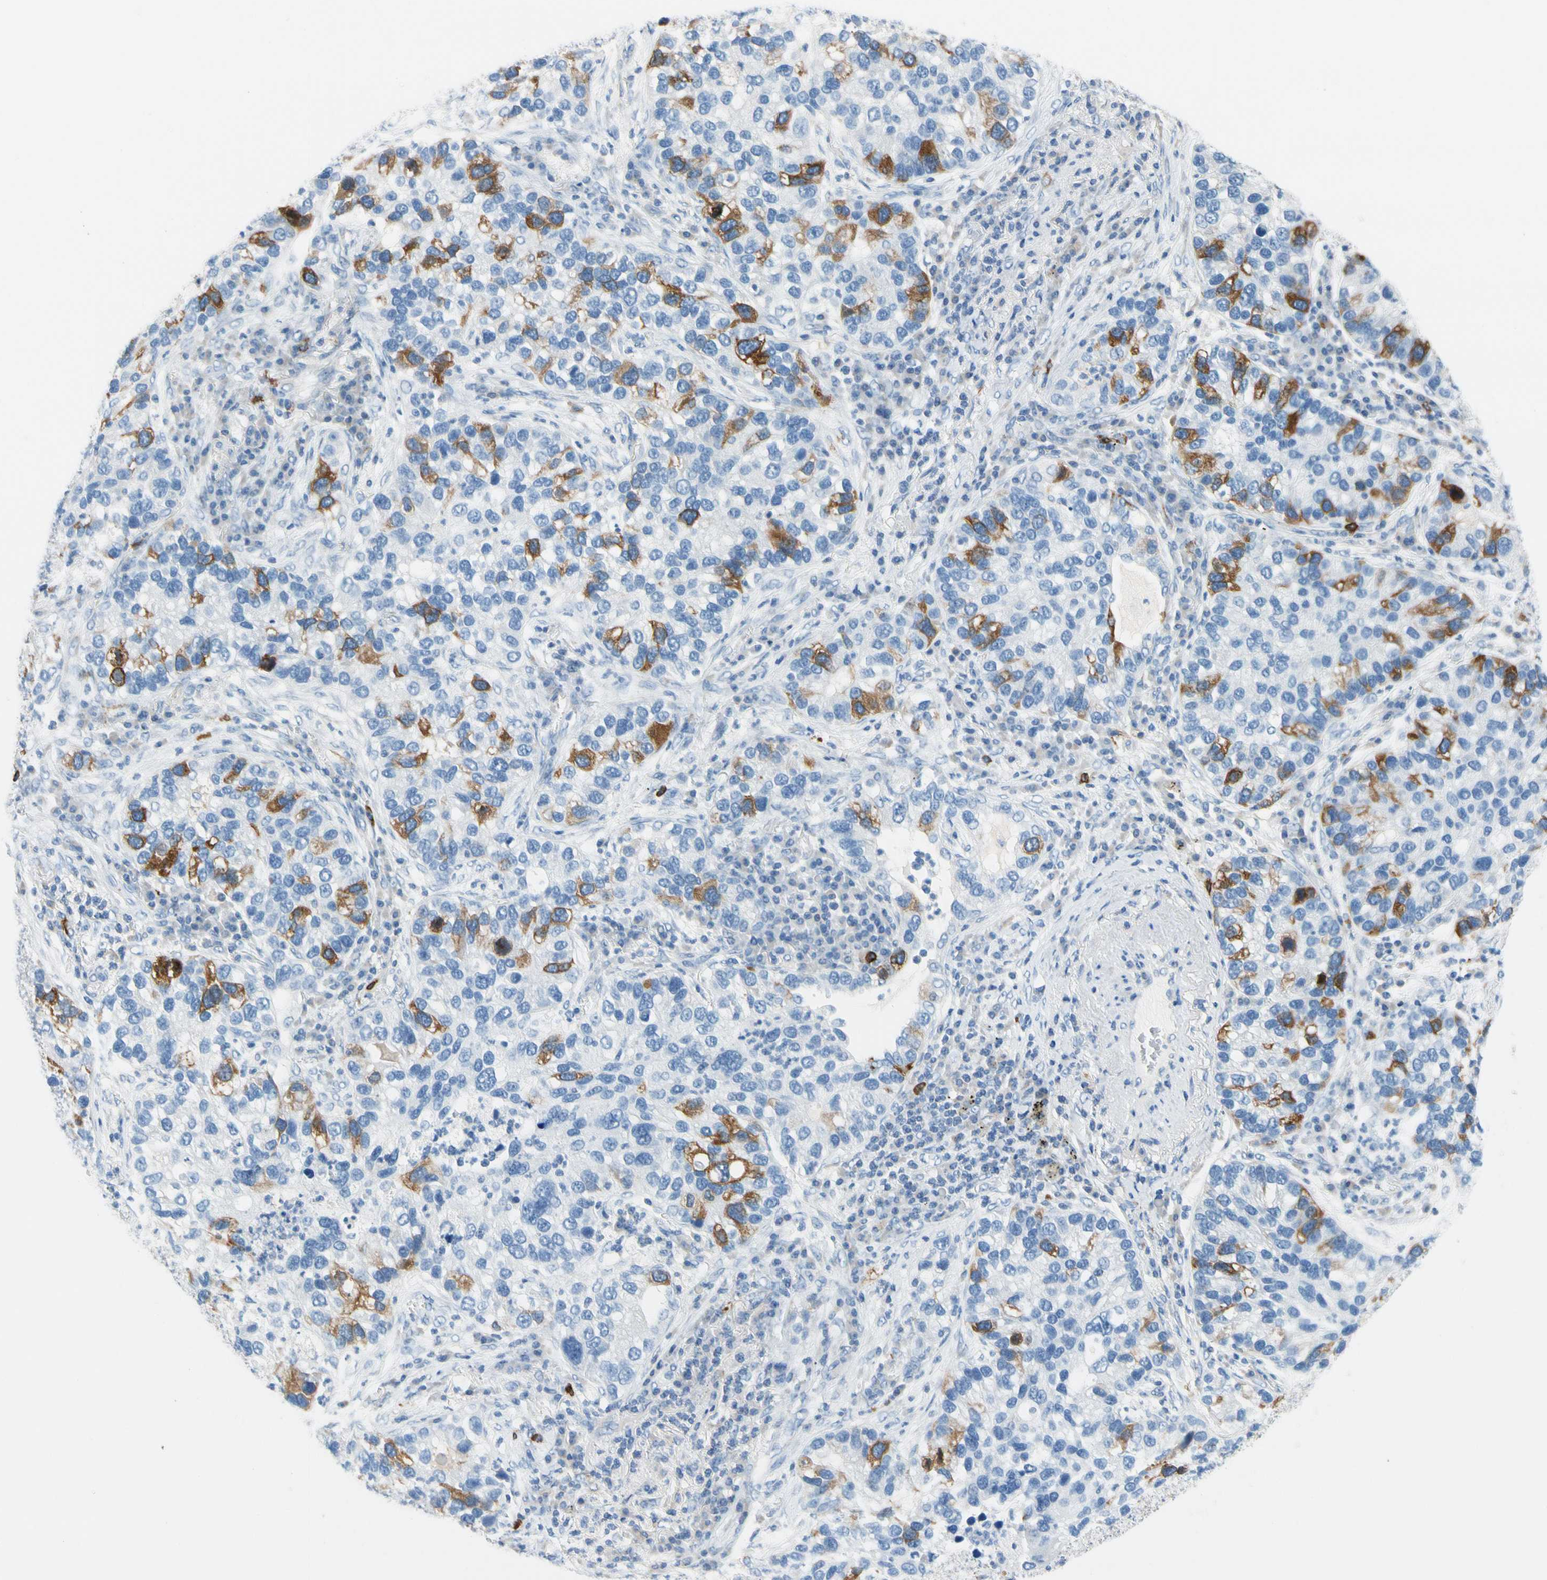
{"staining": {"intensity": "moderate", "quantity": "<25%", "location": "cytoplasmic/membranous"}, "tissue": "lung cancer", "cell_type": "Tumor cells", "image_type": "cancer", "snomed": [{"axis": "morphology", "description": "Normal tissue, NOS"}, {"axis": "morphology", "description": "Adenocarcinoma, NOS"}, {"axis": "topography", "description": "Bronchus"}, {"axis": "topography", "description": "Lung"}], "caption": "IHC histopathology image of neoplastic tissue: human adenocarcinoma (lung) stained using immunohistochemistry (IHC) exhibits low levels of moderate protein expression localized specifically in the cytoplasmic/membranous of tumor cells, appearing as a cytoplasmic/membranous brown color.", "gene": "TACC3", "patient": {"sex": "male", "age": 54}}